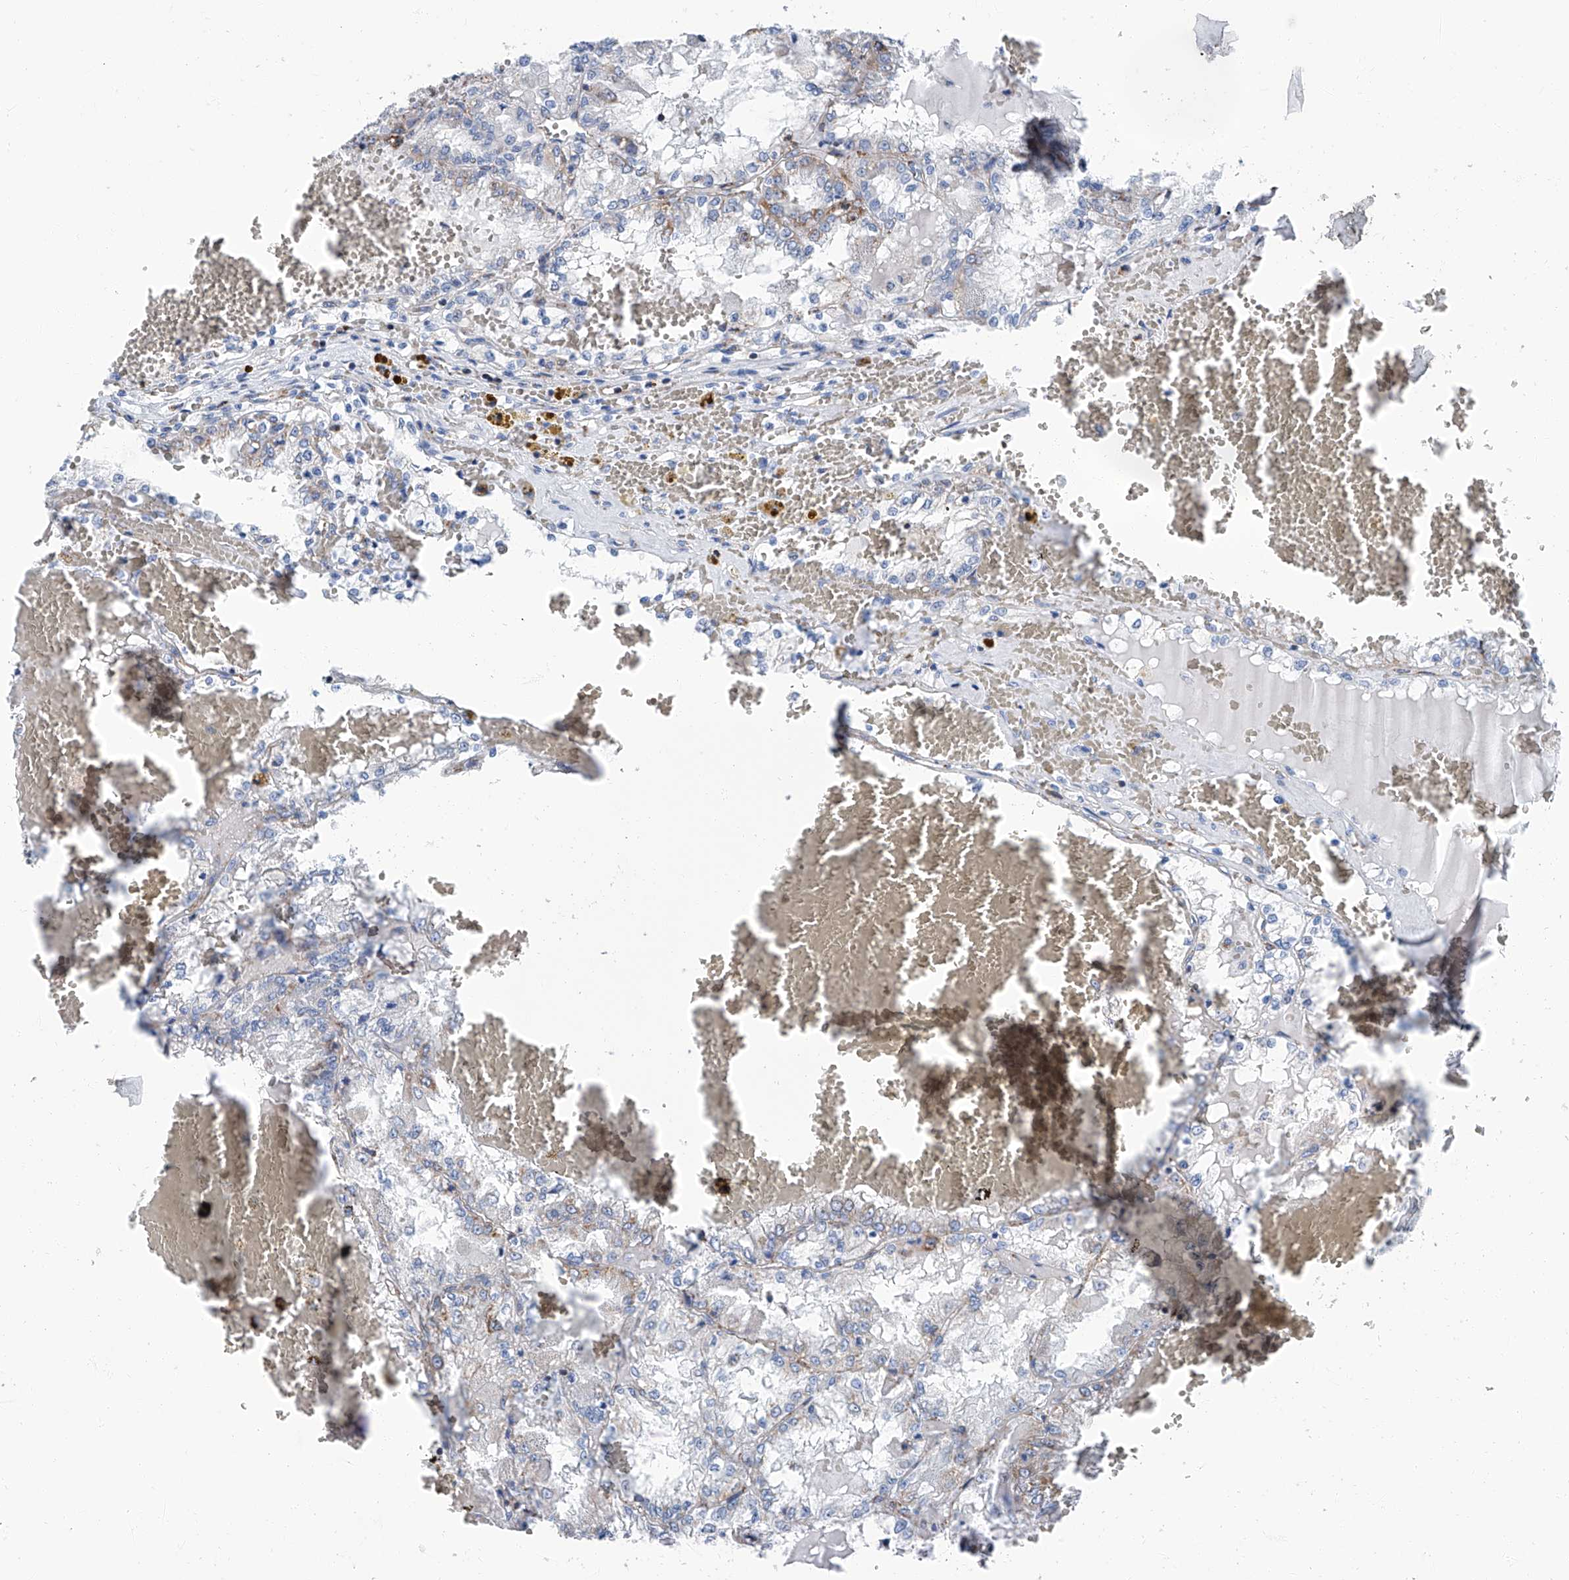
{"staining": {"intensity": "negative", "quantity": "none", "location": "none"}, "tissue": "renal cancer", "cell_type": "Tumor cells", "image_type": "cancer", "snomed": [{"axis": "morphology", "description": "Adenocarcinoma, NOS"}, {"axis": "topography", "description": "Kidney"}], "caption": "Renal adenocarcinoma stained for a protein using immunohistochemistry (IHC) reveals no positivity tumor cells.", "gene": "MT-ND1", "patient": {"sex": "female", "age": 56}}